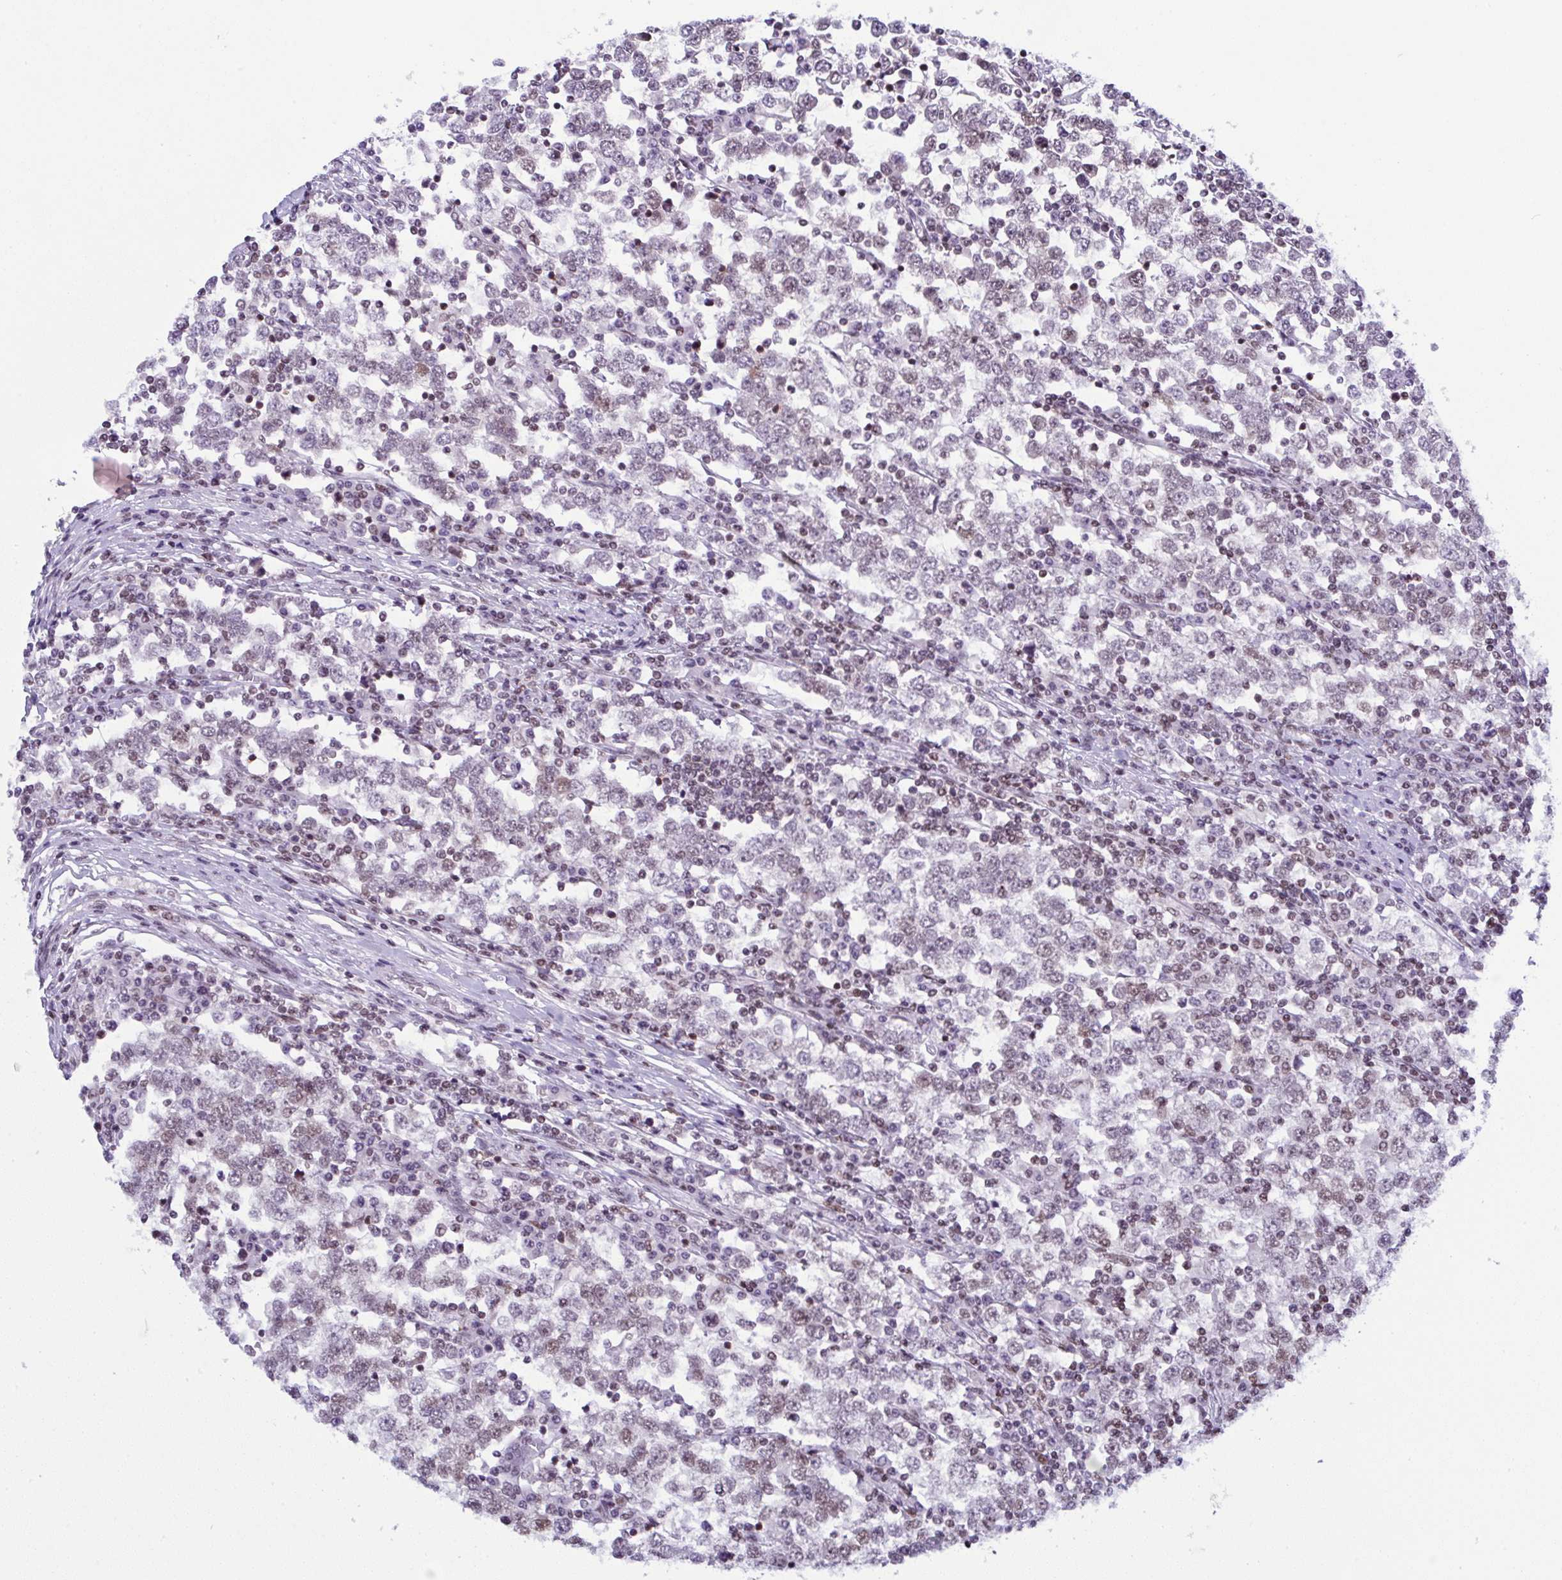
{"staining": {"intensity": "moderate", "quantity": "25%-75%", "location": "nuclear"}, "tissue": "testis cancer", "cell_type": "Tumor cells", "image_type": "cancer", "snomed": [{"axis": "morphology", "description": "Seminoma, NOS"}, {"axis": "topography", "description": "Testis"}], "caption": "This histopathology image exhibits immunohistochemistry (IHC) staining of testis seminoma, with medium moderate nuclear staining in approximately 25%-75% of tumor cells.", "gene": "DR1", "patient": {"sex": "male", "age": 65}}